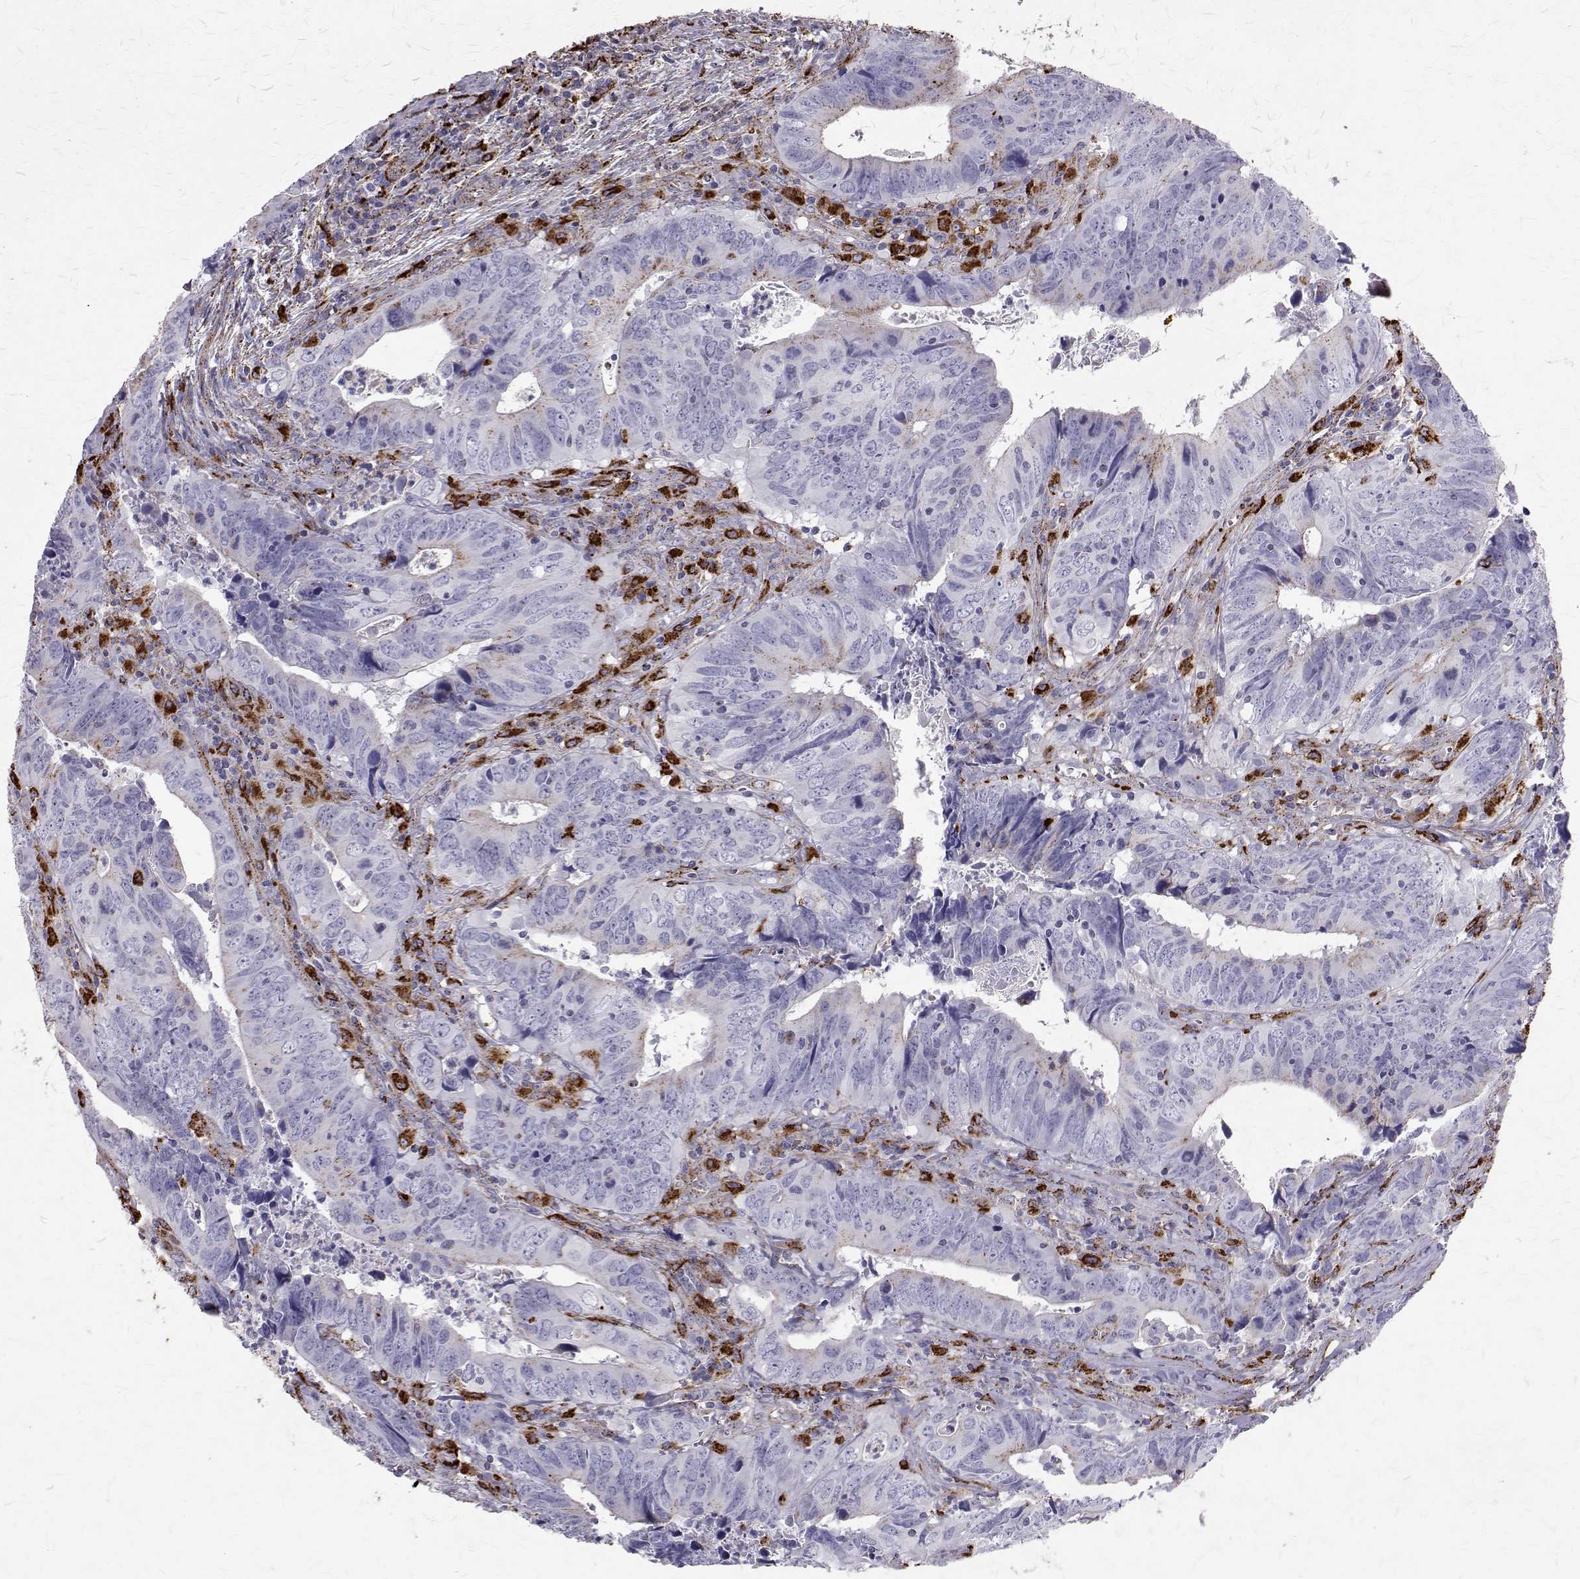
{"staining": {"intensity": "negative", "quantity": "none", "location": "none"}, "tissue": "colorectal cancer", "cell_type": "Tumor cells", "image_type": "cancer", "snomed": [{"axis": "morphology", "description": "Adenocarcinoma, NOS"}, {"axis": "topography", "description": "Colon"}], "caption": "DAB immunohistochemical staining of colorectal cancer (adenocarcinoma) demonstrates no significant expression in tumor cells.", "gene": "TPP1", "patient": {"sex": "female", "age": 82}}